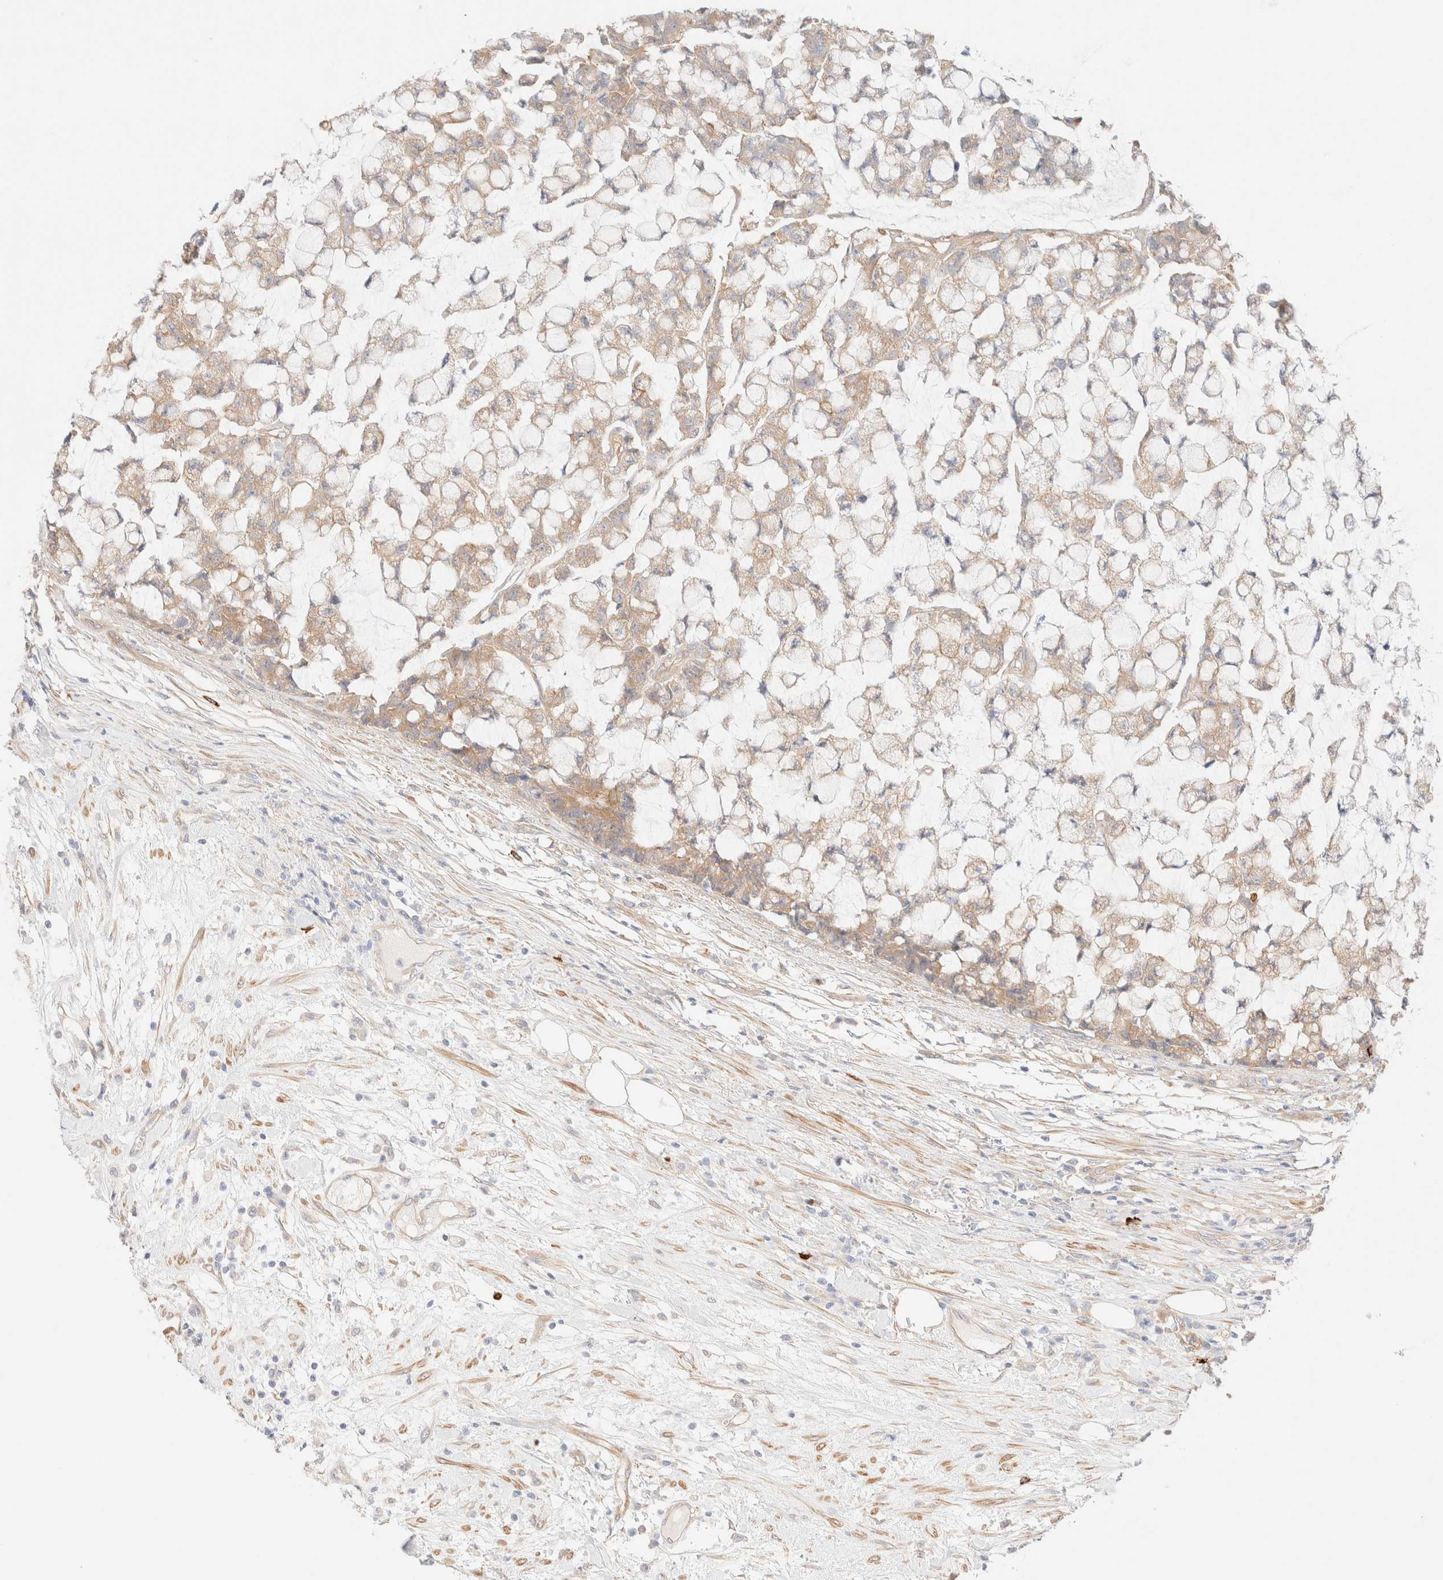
{"staining": {"intensity": "weak", "quantity": ">75%", "location": "cytoplasmic/membranous"}, "tissue": "colorectal cancer", "cell_type": "Tumor cells", "image_type": "cancer", "snomed": [{"axis": "morphology", "description": "Adenocarcinoma, NOS"}, {"axis": "topography", "description": "Colon"}], "caption": "Colorectal adenocarcinoma stained with IHC demonstrates weak cytoplasmic/membranous expression in about >75% of tumor cells.", "gene": "NIBAN2", "patient": {"sex": "female", "age": 84}}